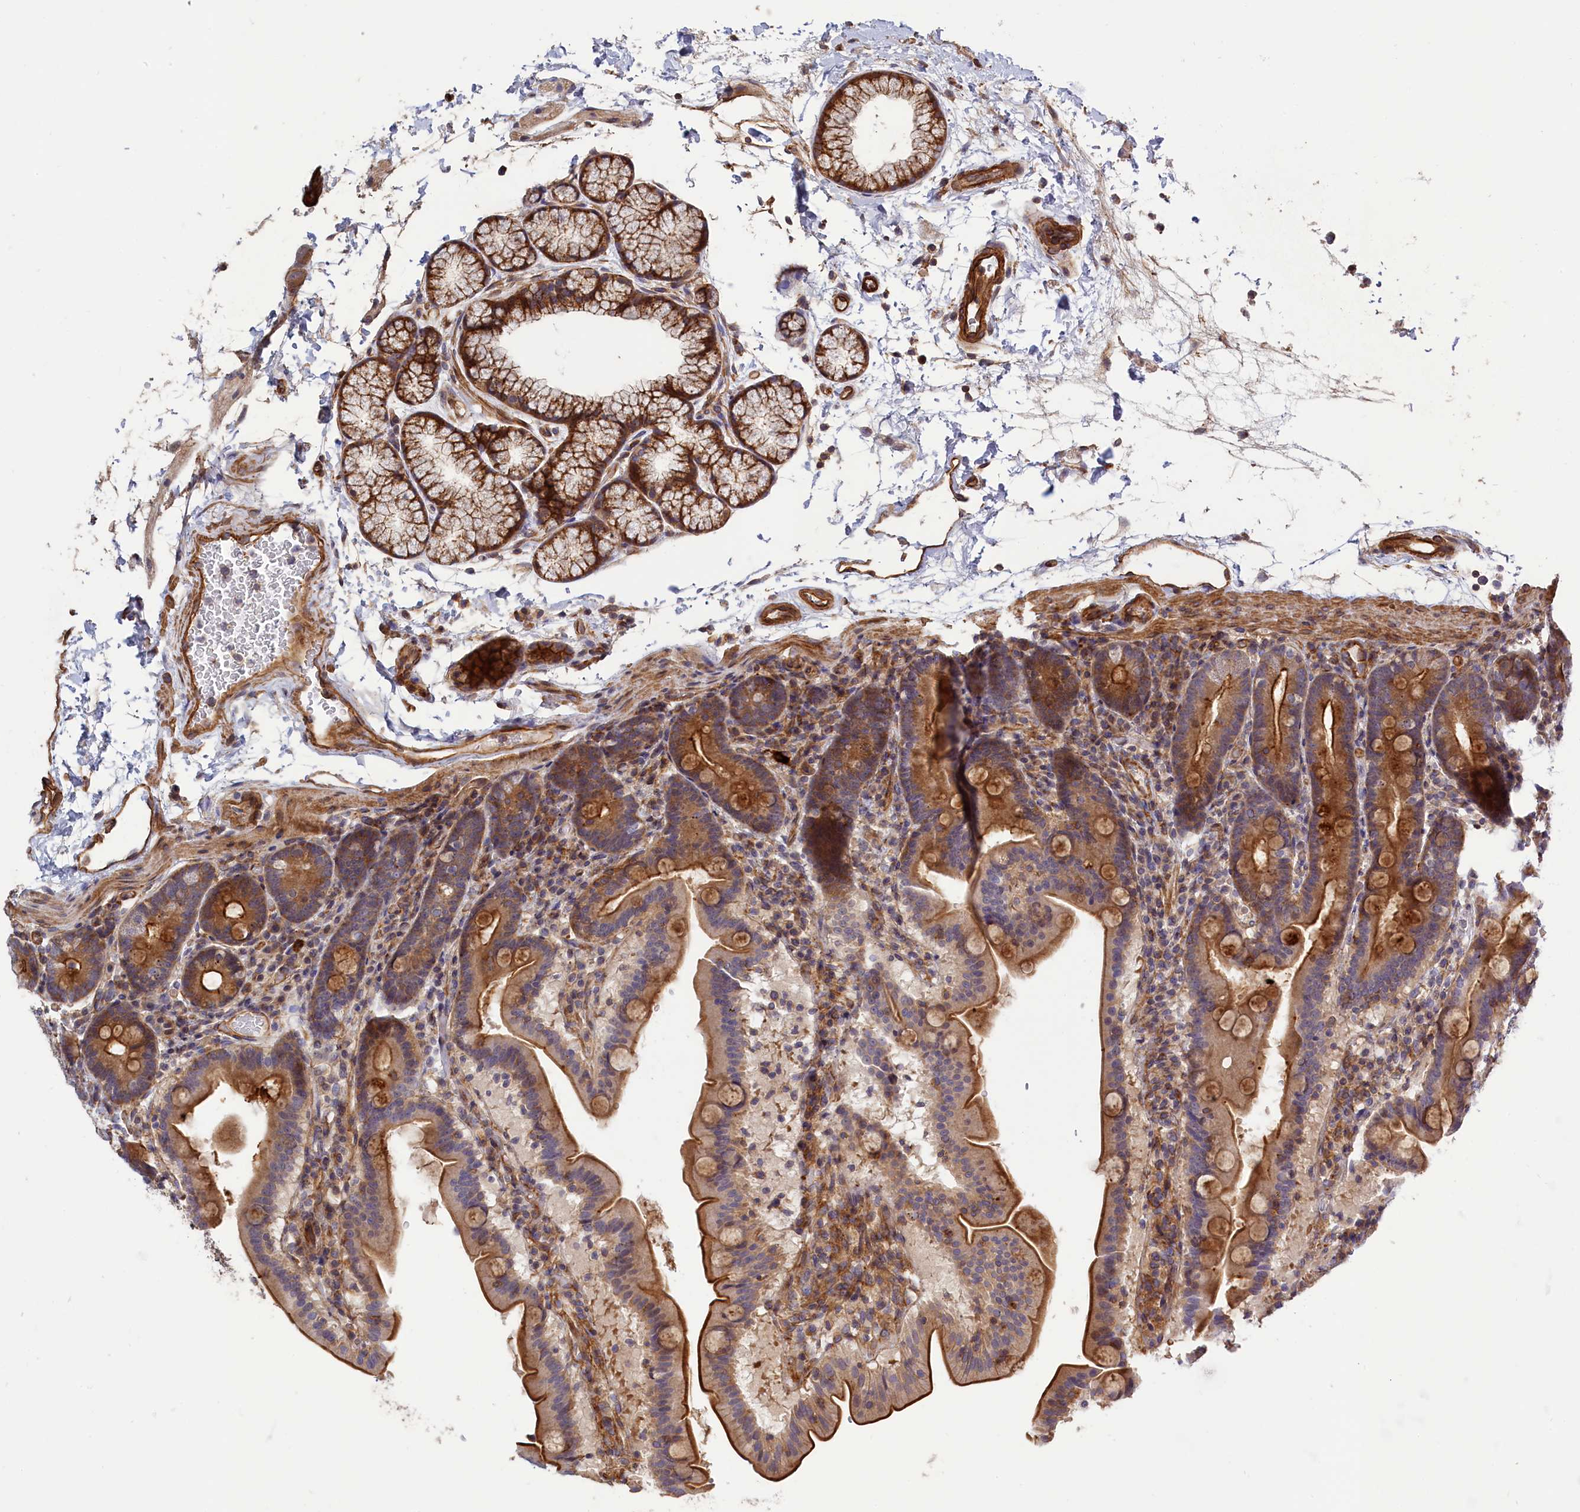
{"staining": {"intensity": "strong", "quantity": "25%-75%", "location": "cytoplasmic/membranous"}, "tissue": "duodenum", "cell_type": "Glandular cells", "image_type": "normal", "snomed": [{"axis": "morphology", "description": "Normal tissue, NOS"}, {"axis": "topography", "description": "Duodenum"}], "caption": "Immunohistochemistry (IHC) staining of unremarkable duodenum, which displays high levels of strong cytoplasmic/membranous positivity in approximately 25%-75% of glandular cells indicating strong cytoplasmic/membranous protein staining. The staining was performed using DAB (brown) for protein detection and nuclei were counterstained in hematoxylin (blue).", "gene": "ANKRD27", "patient": {"sex": "male", "age": 54}}